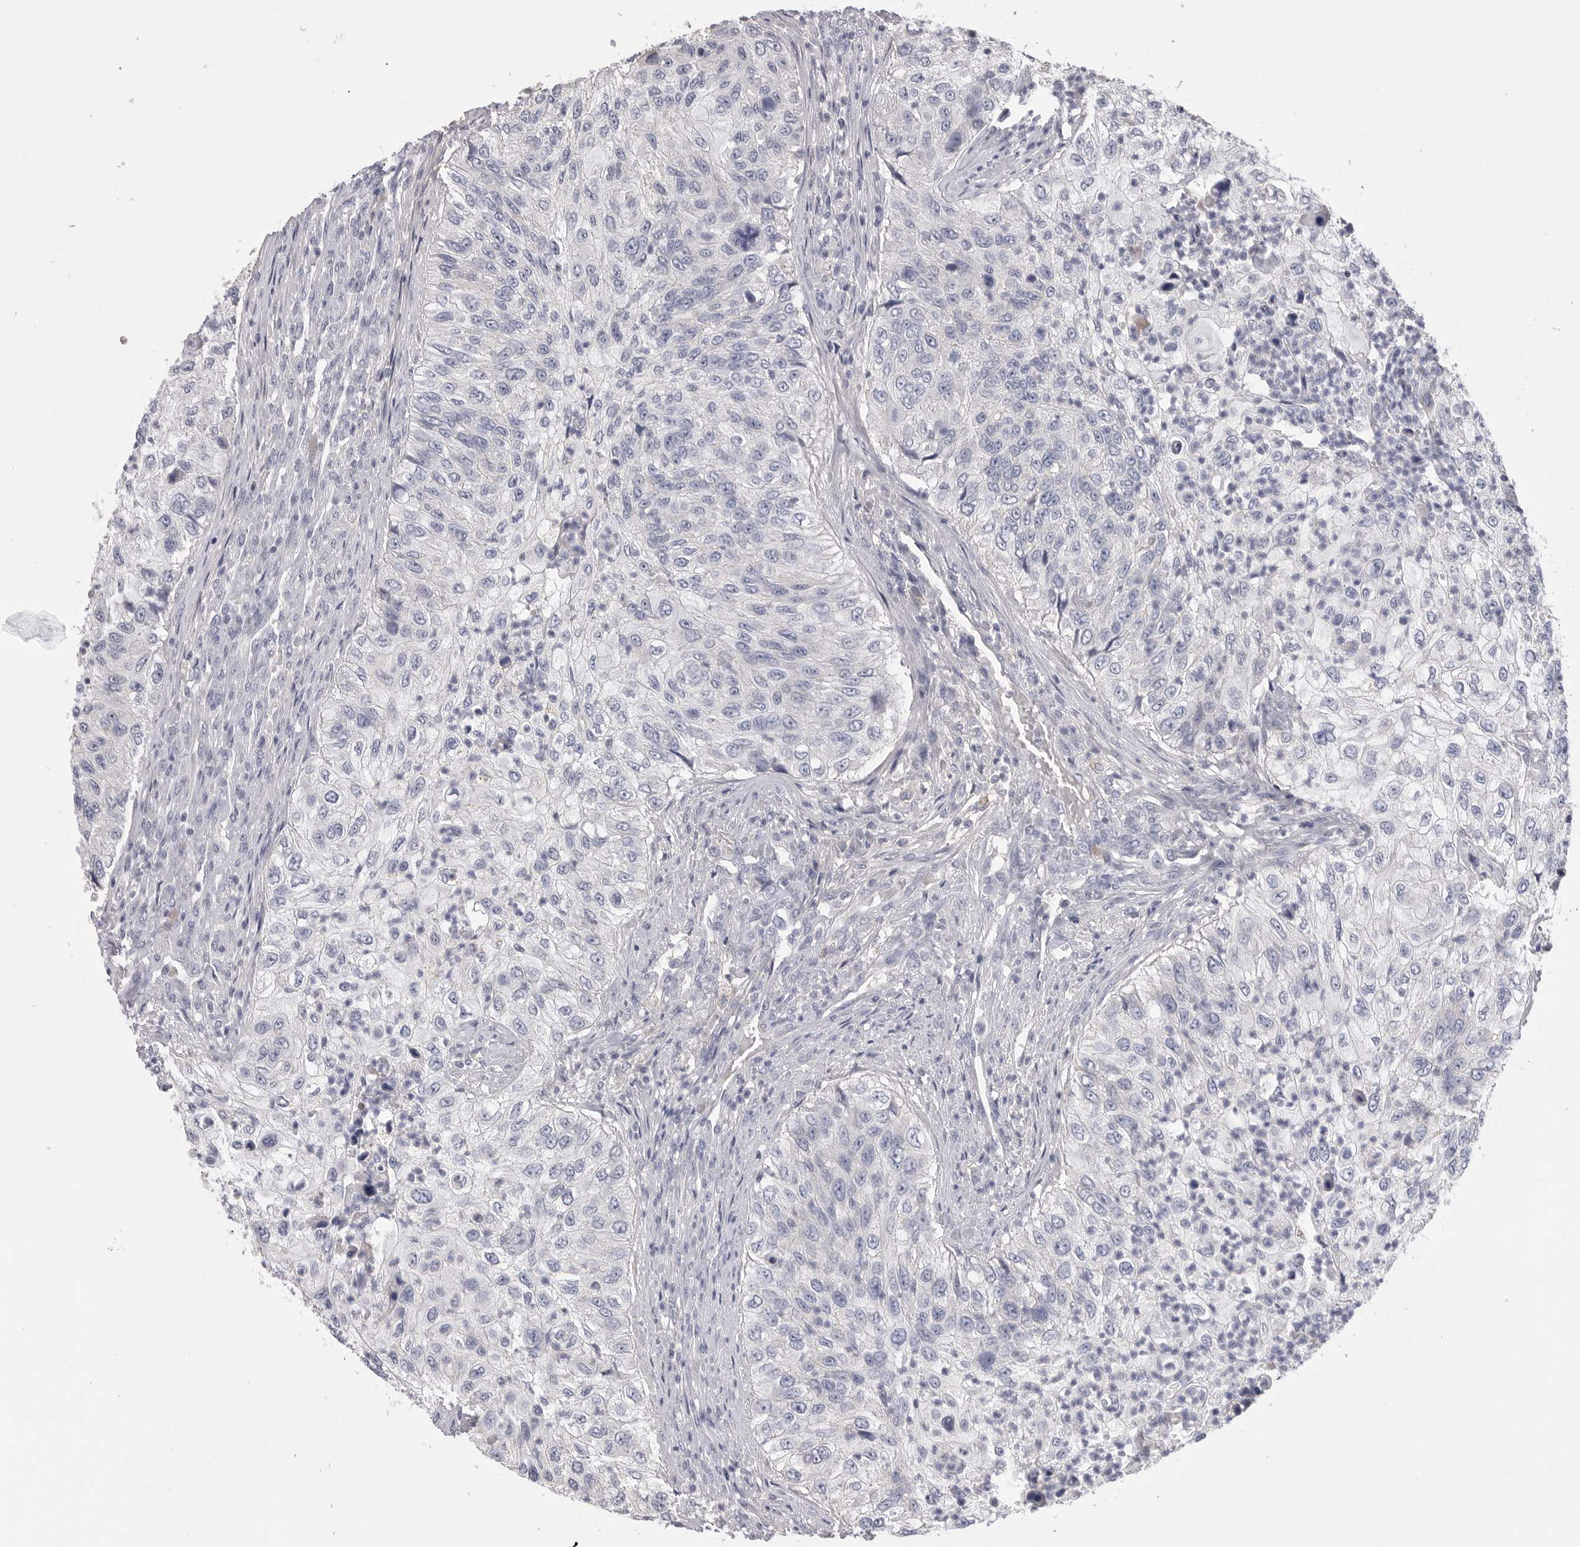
{"staining": {"intensity": "negative", "quantity": "none", "location": "none"}, "tissue": "urothelial cancer", "cell_type": "Tumor cells", "image_type": "cancer", "snomed": [{"axis": "morphology", "description": "Urothelial carcinoma, High grade"}, {"axis": "topography", "description": "Urinary bladder"}], "caption": "The micrograph demonstrates no staining of tumor cells in urothelial carcinoma (high-grade).", "gene": "SDC3", "patient": {"sex": "female", "age": 60}}